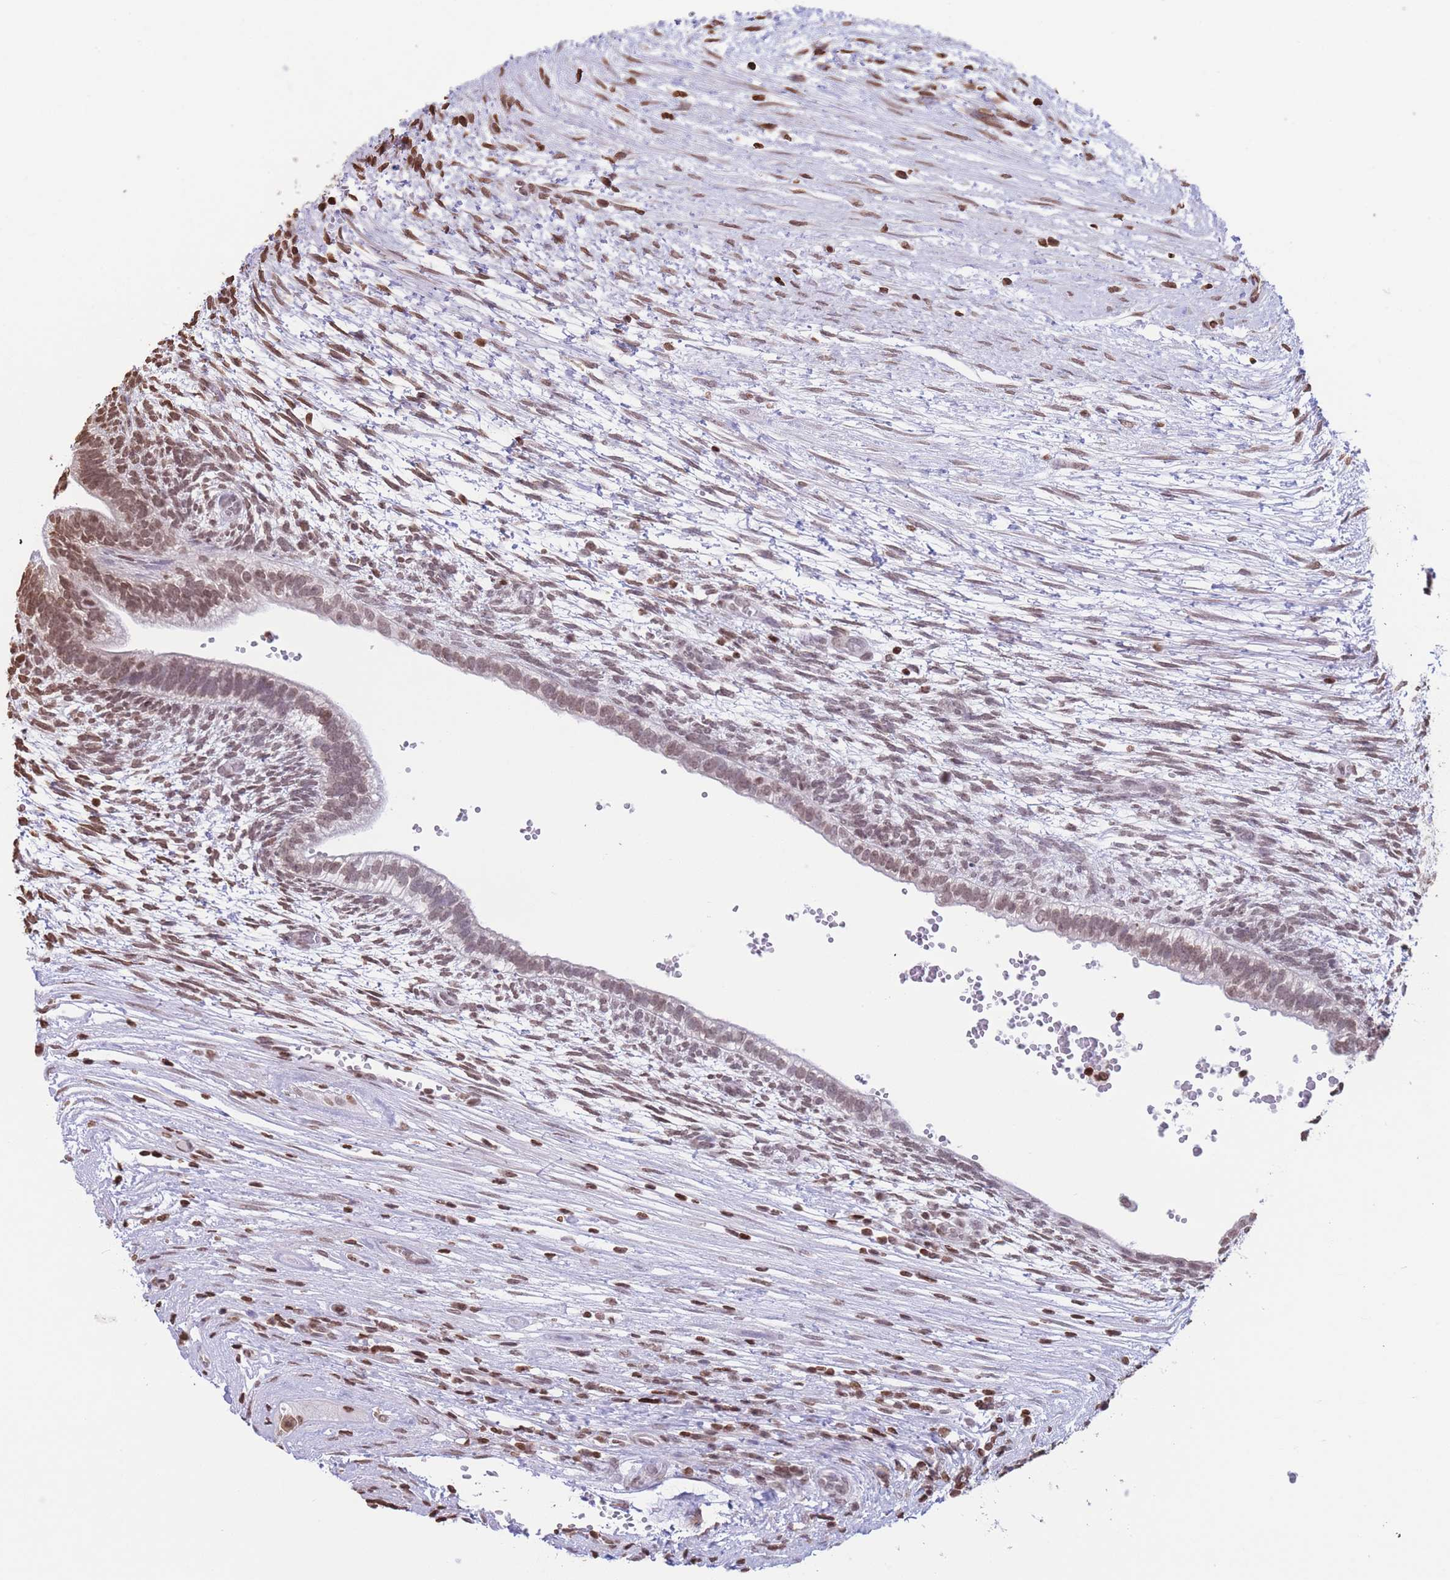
{"staining": {"intensity": "moderate", "quantity": ">75%", "location": "nuclear"}, "tissue": "testis cancer", "cell_type": "Tumor cells", "image_type": "cancer", "snomed": [{"axis": "morphology", "description": "Normal tissue, NOS"}, {"axis": "morphology", "description": "Carcinoma, Embryonal, NOS"}, {"axis": "topography", "description": "Testis"}], "caption": "This image reveals IHC staining of embryonal carcinoma (testis), with medium moderate nuclear staining in about >75% of tumor cells.", "gene": "H2BC11", "patient": {"sex": "male", "age": 32}}